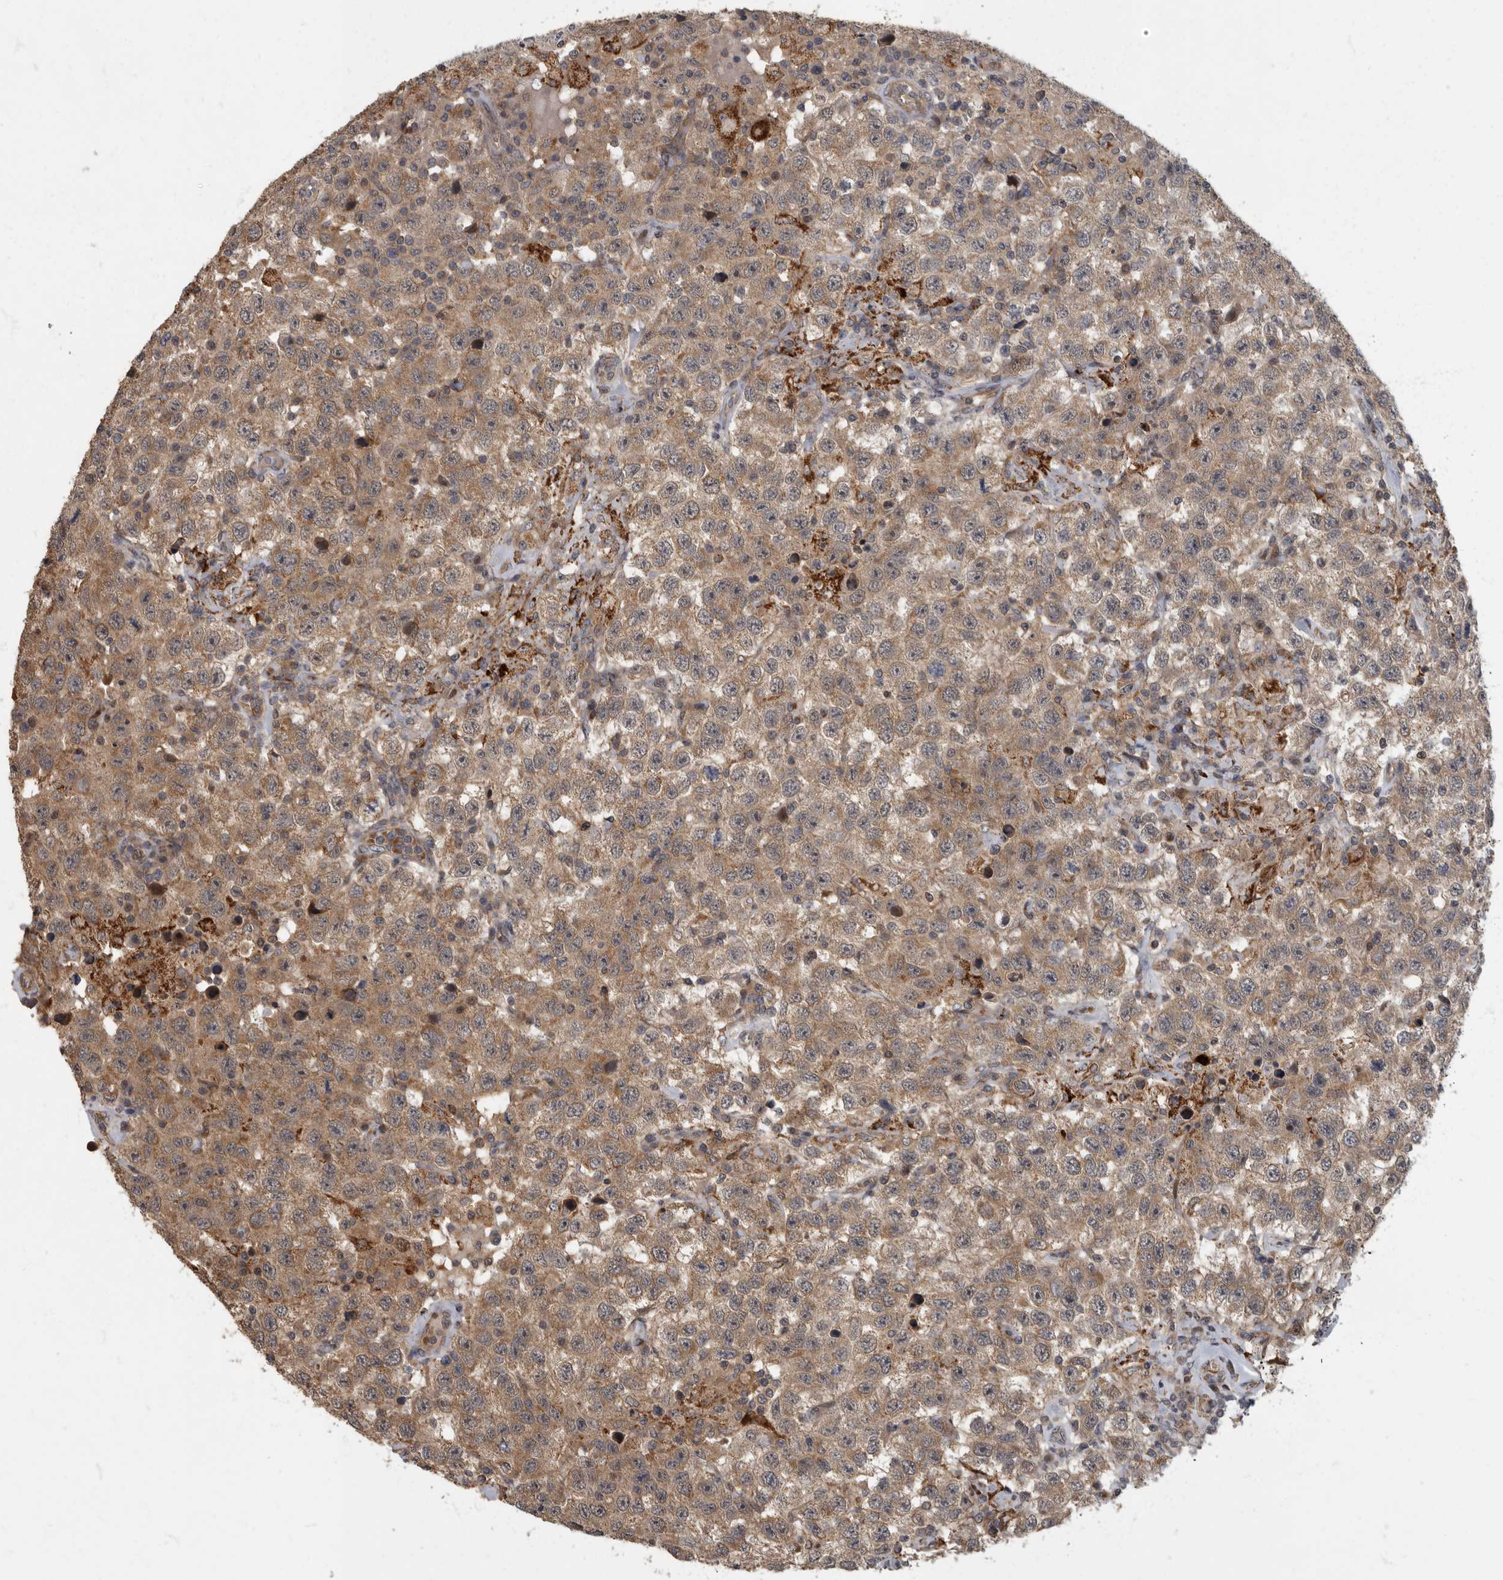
{"staining": {"intensity": "moderate", "quantity": ">75%", "location": "cytoplasmic/membranous"}, "tissue": "testis cancer", "cell_type": "Tumor cells", "image_type": "cancer", "snomed": [{"axis": "morphology", "description": "Seminoma, NOS"}, {"axis": "topography", "description": "Testis"}], "caption": "Protein staining of seminoma (testis) tissue reveals moderate cytoplasmic/membranous staining in approximately >75% of tumor cells.", "gene": "IQCK", "patient": {"sex": "male", "age": 41}}